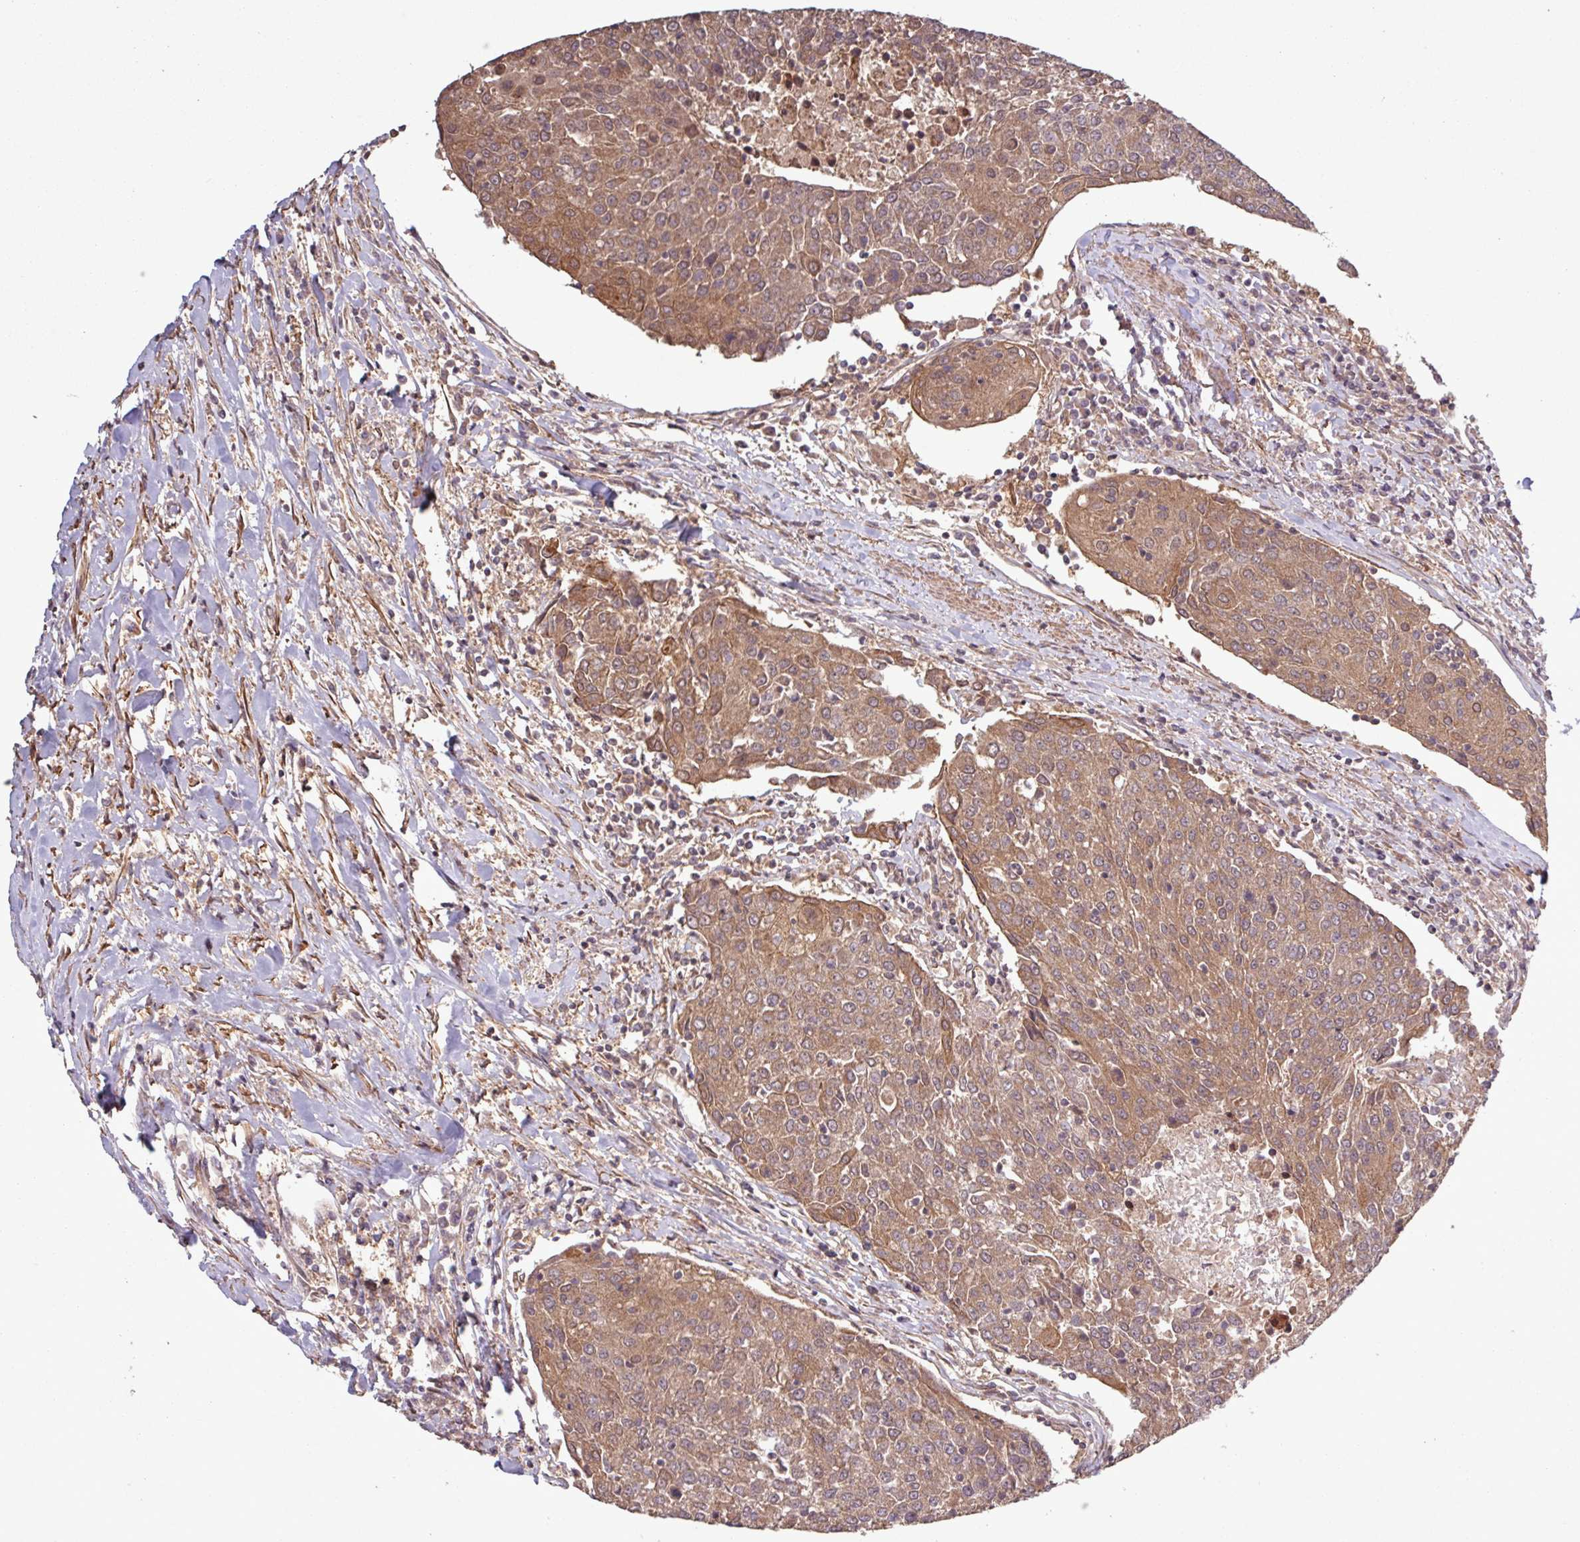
{"staining": {"intensity": "moderate", "quantity": ">75%", "location": "cytoplasmic/membranous"}, "tissue": "urothelial cancer", "cell_type": "Tumor cells", "image_type": "cancer", "snomed": [{"axis": "morphology", "description": "Urothelial carcinoma, High grade"}, {"axis": "topography", "description": "Urinary bladder"}], "caption": "DAB (3,3'-diaminobenzidine) immunohistochemical staining of high-grade urothelial carcinoma reveals moderate cytoplasmic/membranous protein expression in about >75% of tumor cells. (DAB = brown stain, brightfield microscopy at high magnification).", "gene": "TRABD2A", "patient": {"sex": "female", "age": 85}}